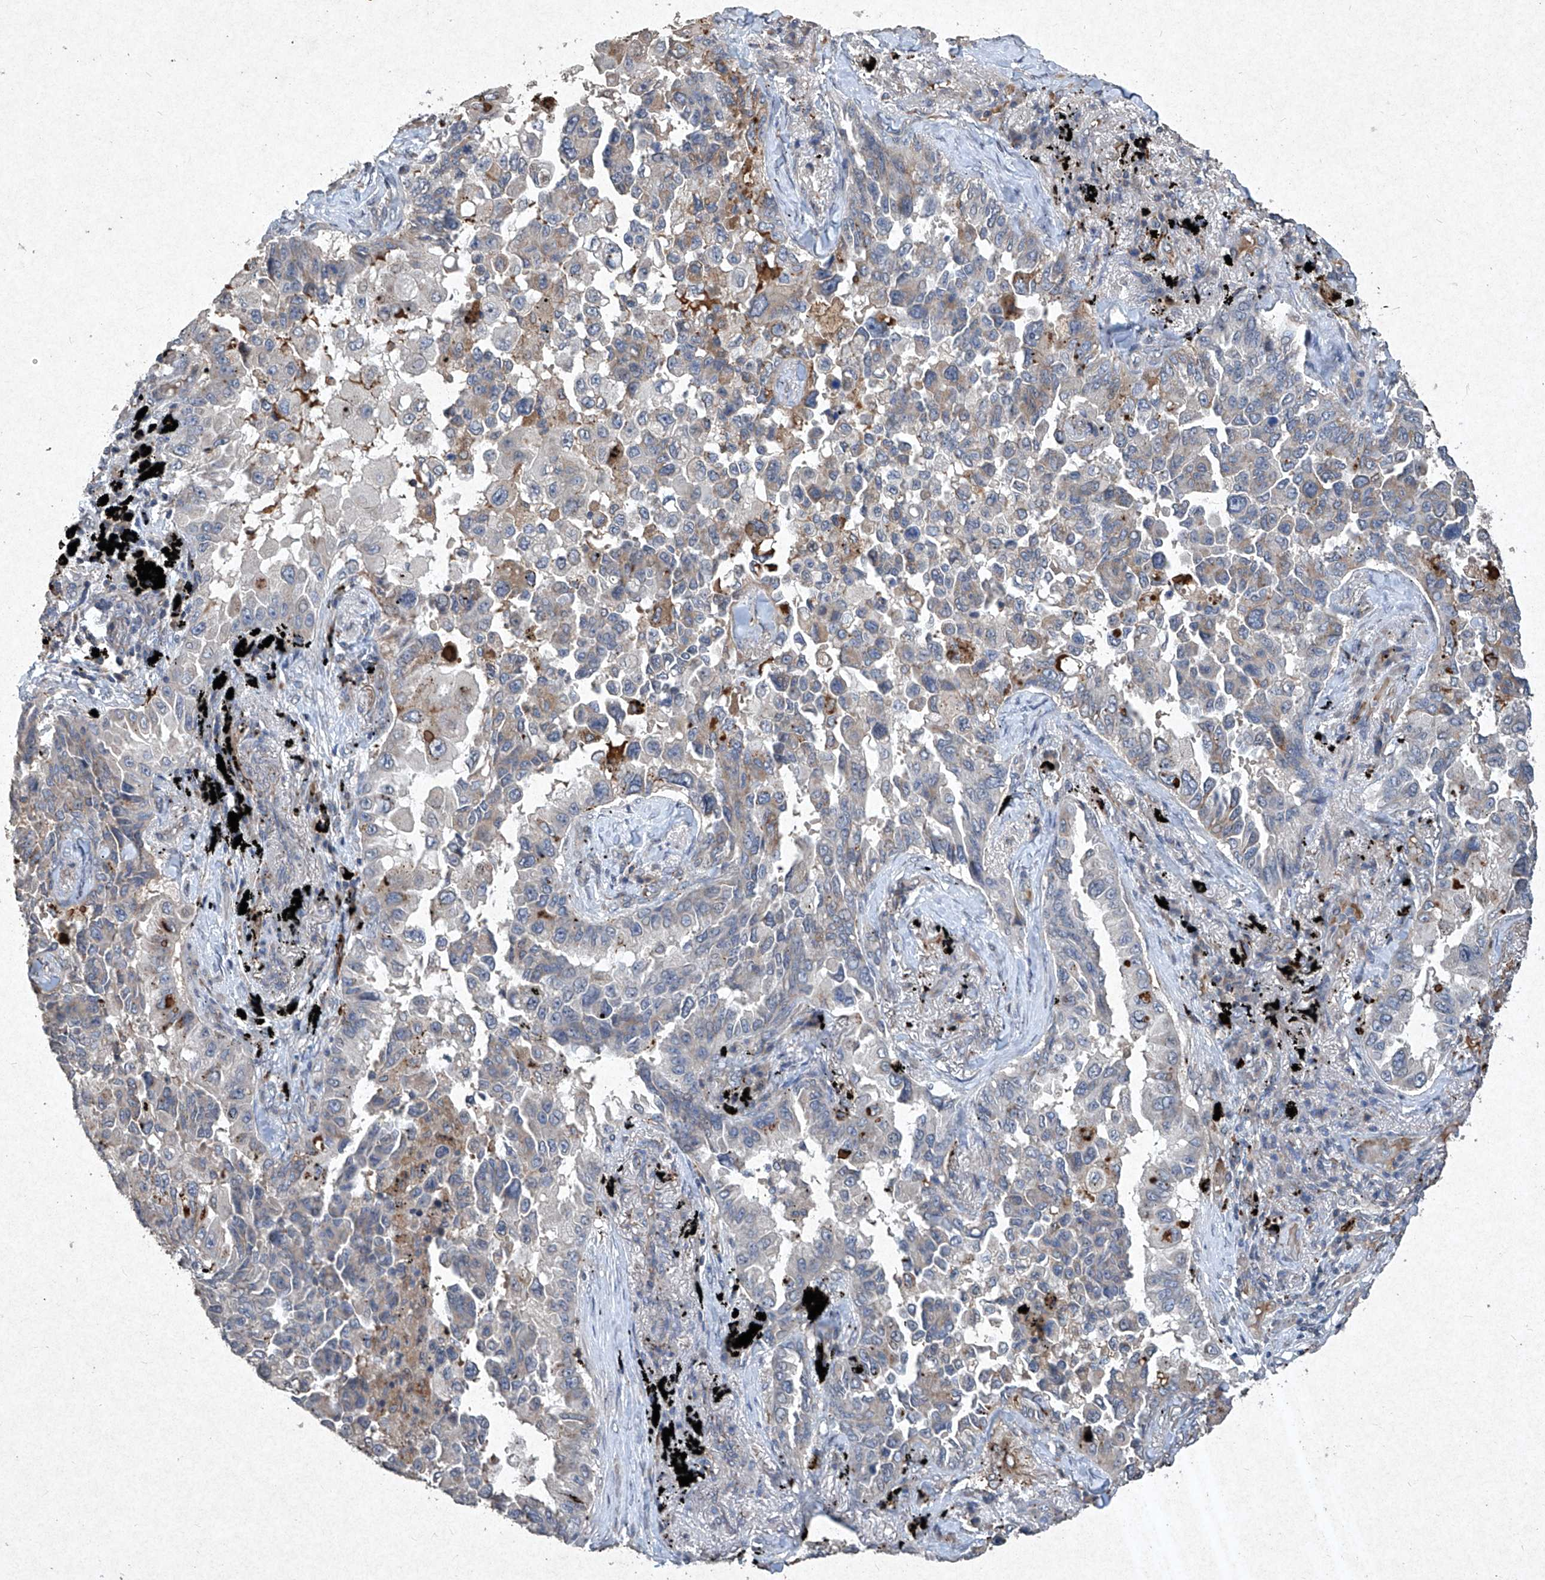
{"staining": {"intensity": "negative", "quantity": "none", "location": "none"}, "tissue": "lung cancer", "cell_type": "Tumor cells", "image_type": "cancer", "snomed": [{"axis": "morphology", "description": "Adenocarcinoma, NOS"}, {"axis": "topography", "description": "Lung"}], "caption": "Tumor cells are negative for brown protein staining in lung cancer.", "gene": "MED16", "patient": {"sex": "female", "age": 67}}